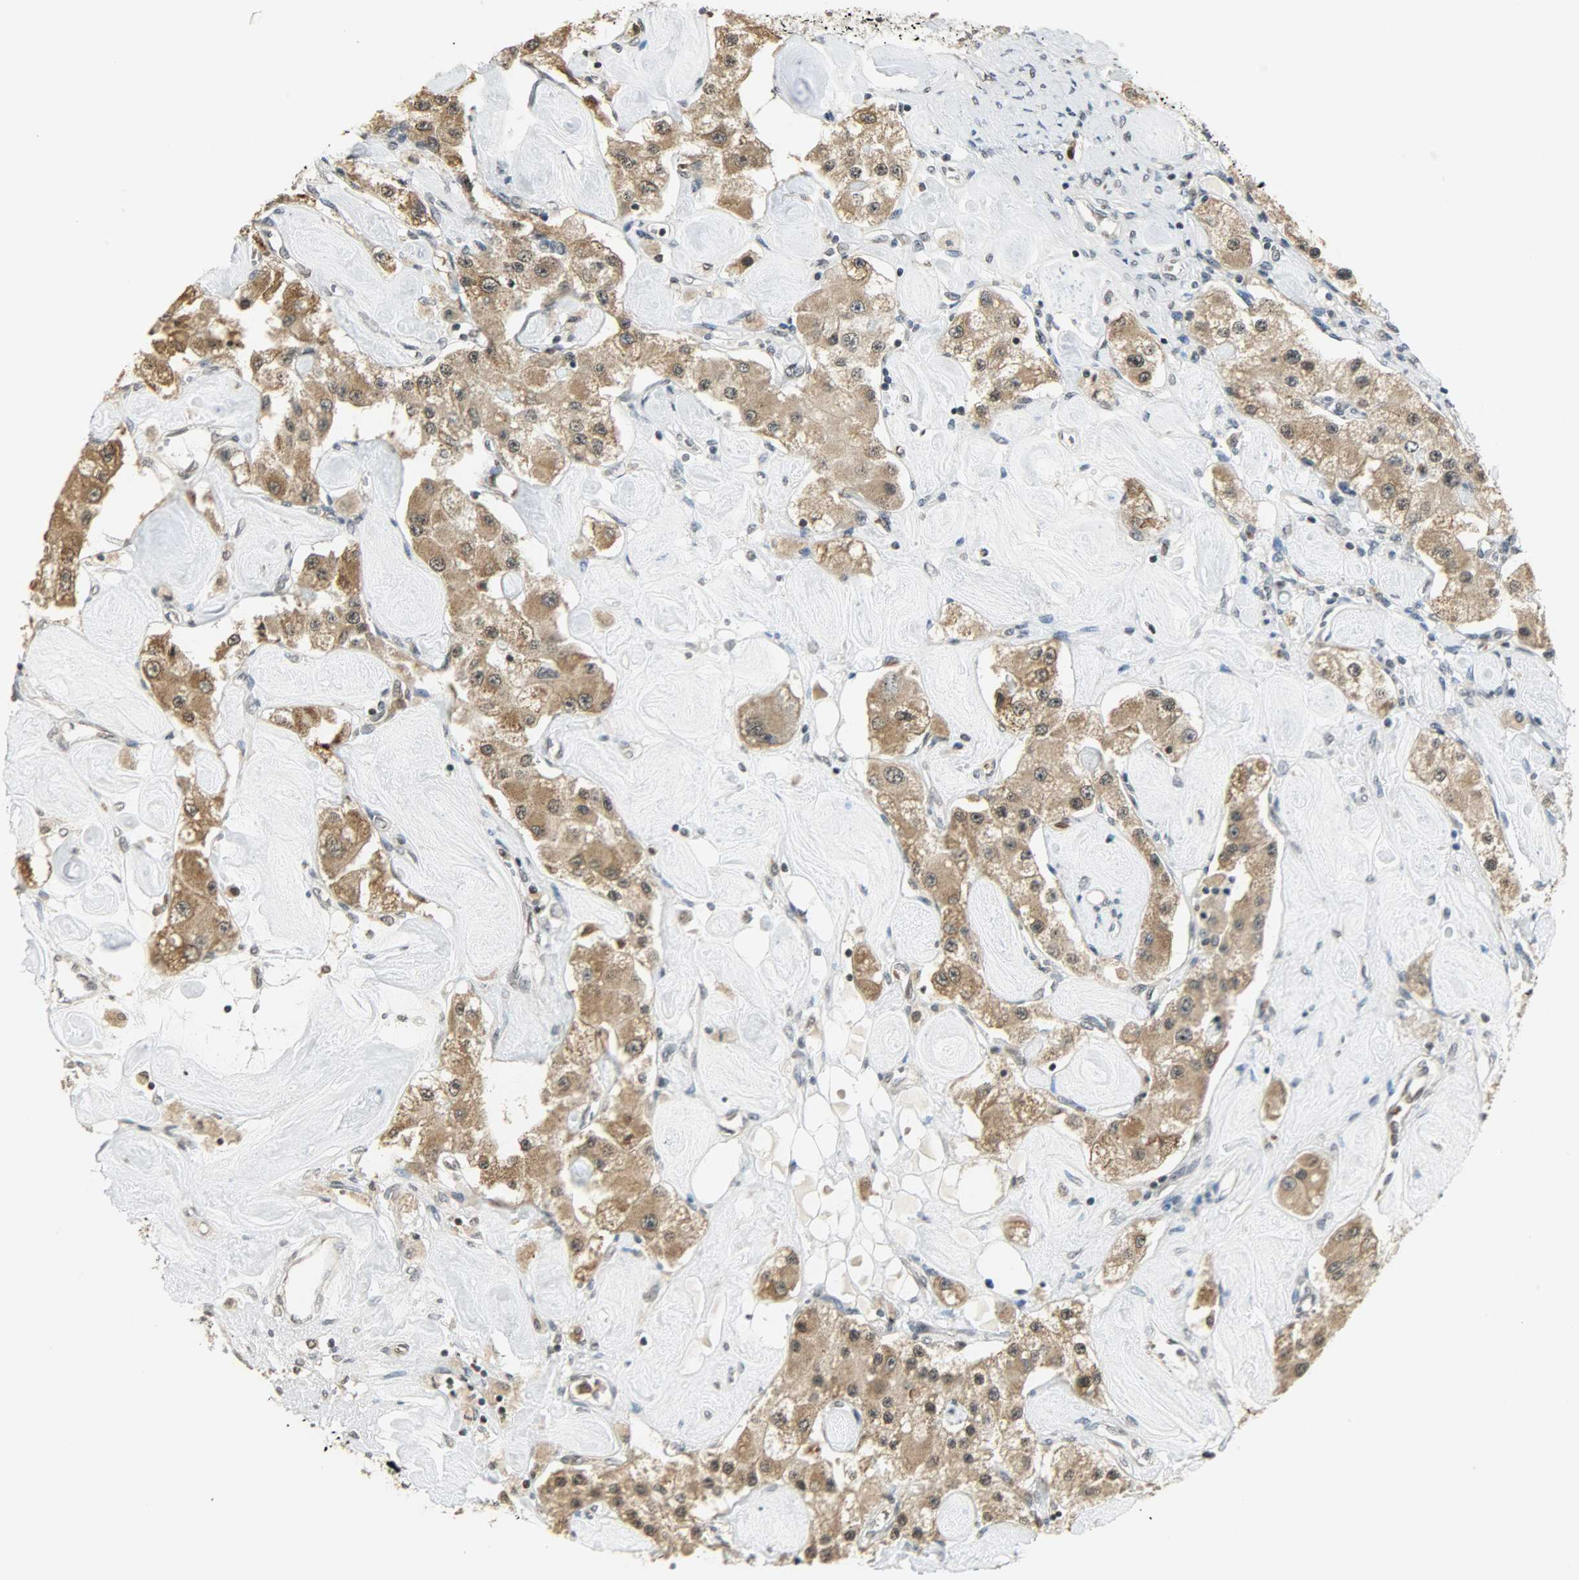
{"staining": {"intensity": "moderate", "quantity": ">75%", "location": "cytoplasmic/membranous"}, "tissue": "carcinoid", "cell_type": "Tumor cells", "image_type": "cancer", "snomed": [{"axis": "morphology", "description": "Carcinoid, malignant, NOS"}, {"axis": "topography", "description": "Pancreas"}], "caption": "Immunohistochemical staining of malignant carcinoid exhibits moderate cytoplasmic/membranous protein expression in approximately >75% of tumor cells.", "gene": "SMARCA5", "patient": {"sex": "male", "age": 41}}